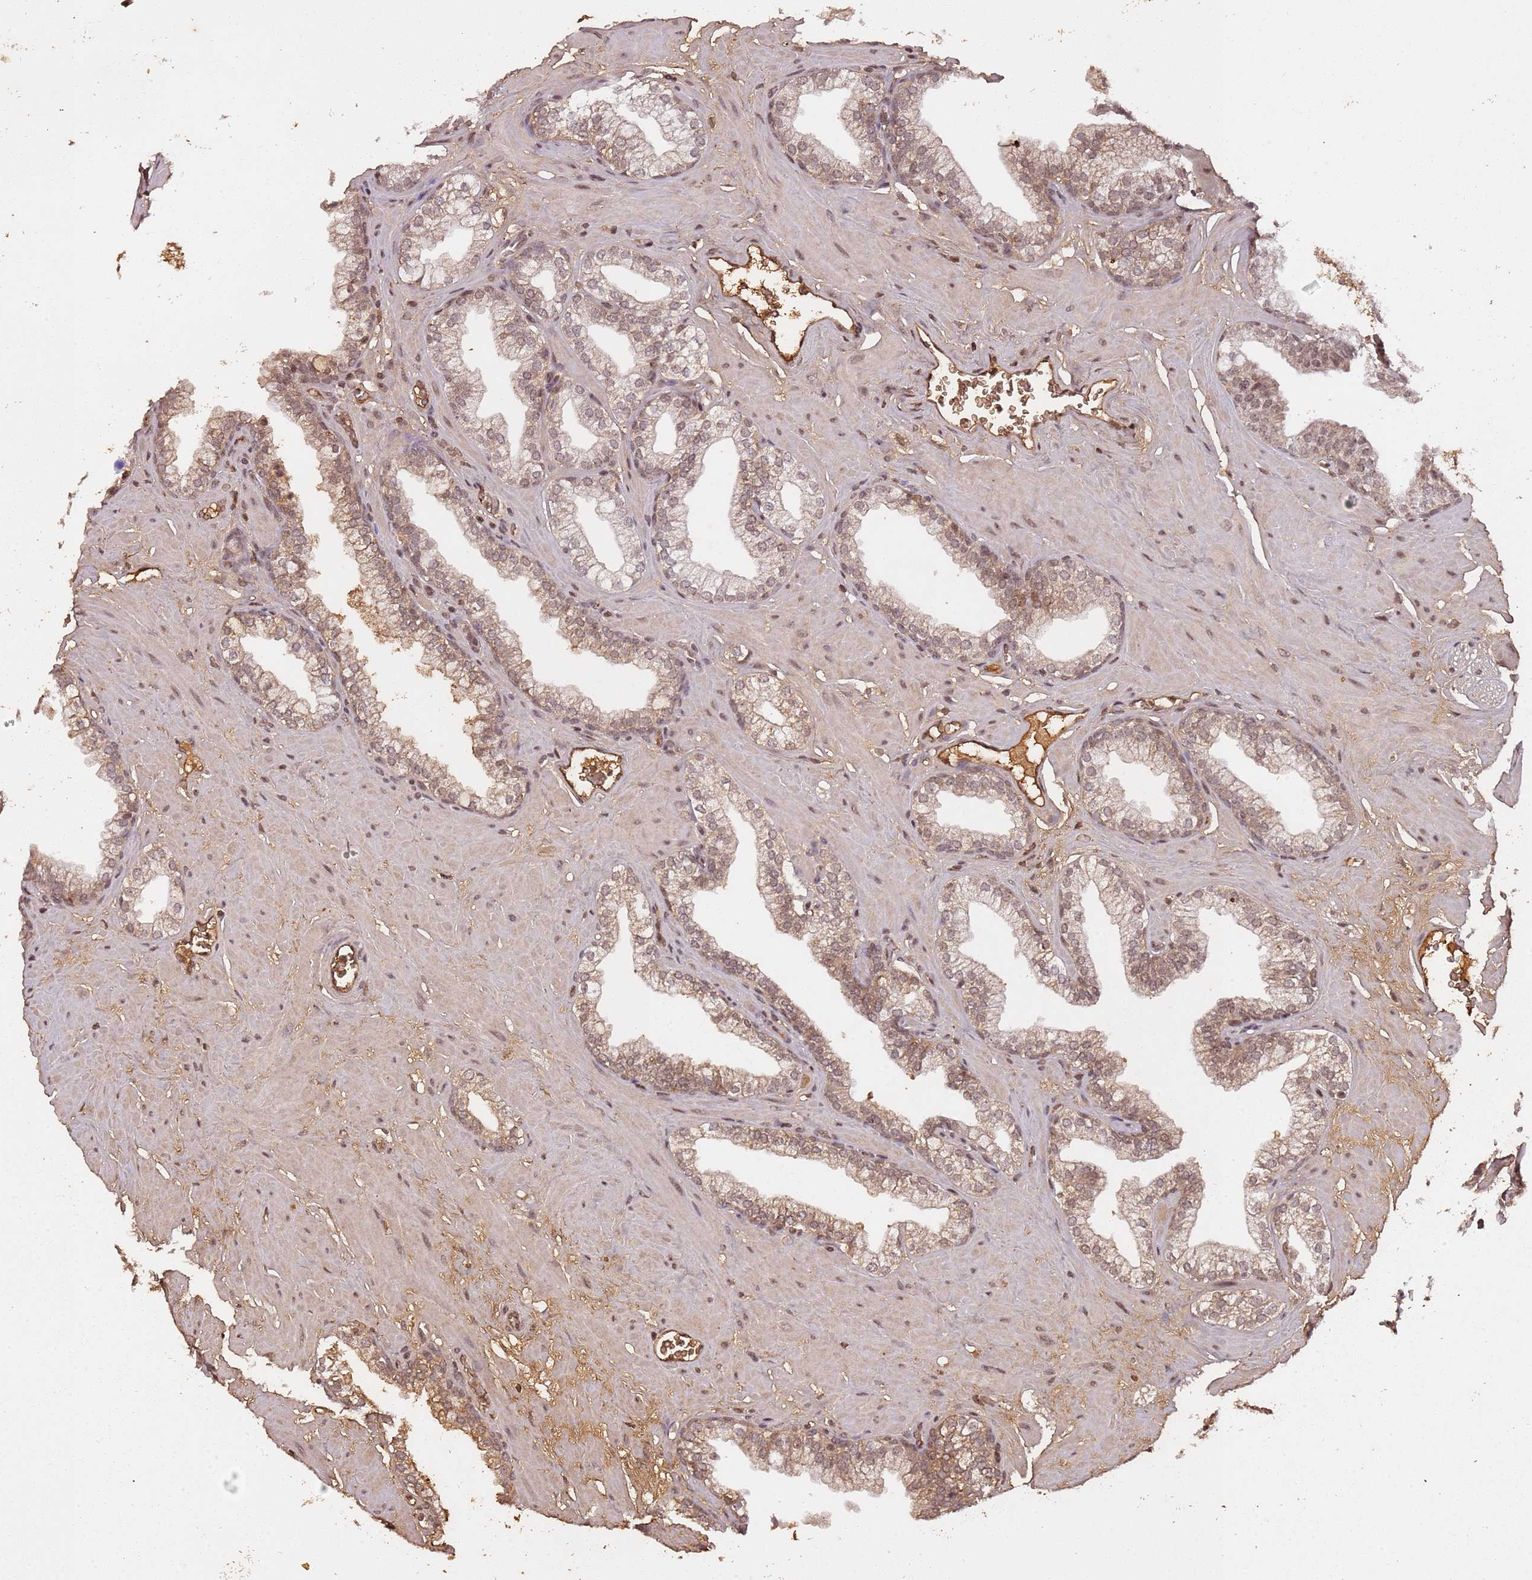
{"staining": {"intensity": "moderate", "quantity": "25%-75%", "location": "cytoplasmic/membranous,nuclear"}, "tissue": "prostate", "cell_type": "Glandular cells", "image_type": "normal", "snomed": [{"axis": "morphology", "description": "Normal tissue, NOS"}, {"axis": "morphology", "description": "Urothelial carcinoma, Low grade"}, {"axis": "topography", "description": "Urinary bladder"}, {"axis": "topography", "description": "Prostate"}], "caption": "A micrograph showing moderate cytoplasmic/membranous,nuclear staining in about 25%-75% of glandular cells in unremarkable prostate, as visualized by brown immunohistochemical staining.", "gene": "COL1A2", "patient": {"sex": "male", "age": 60}}